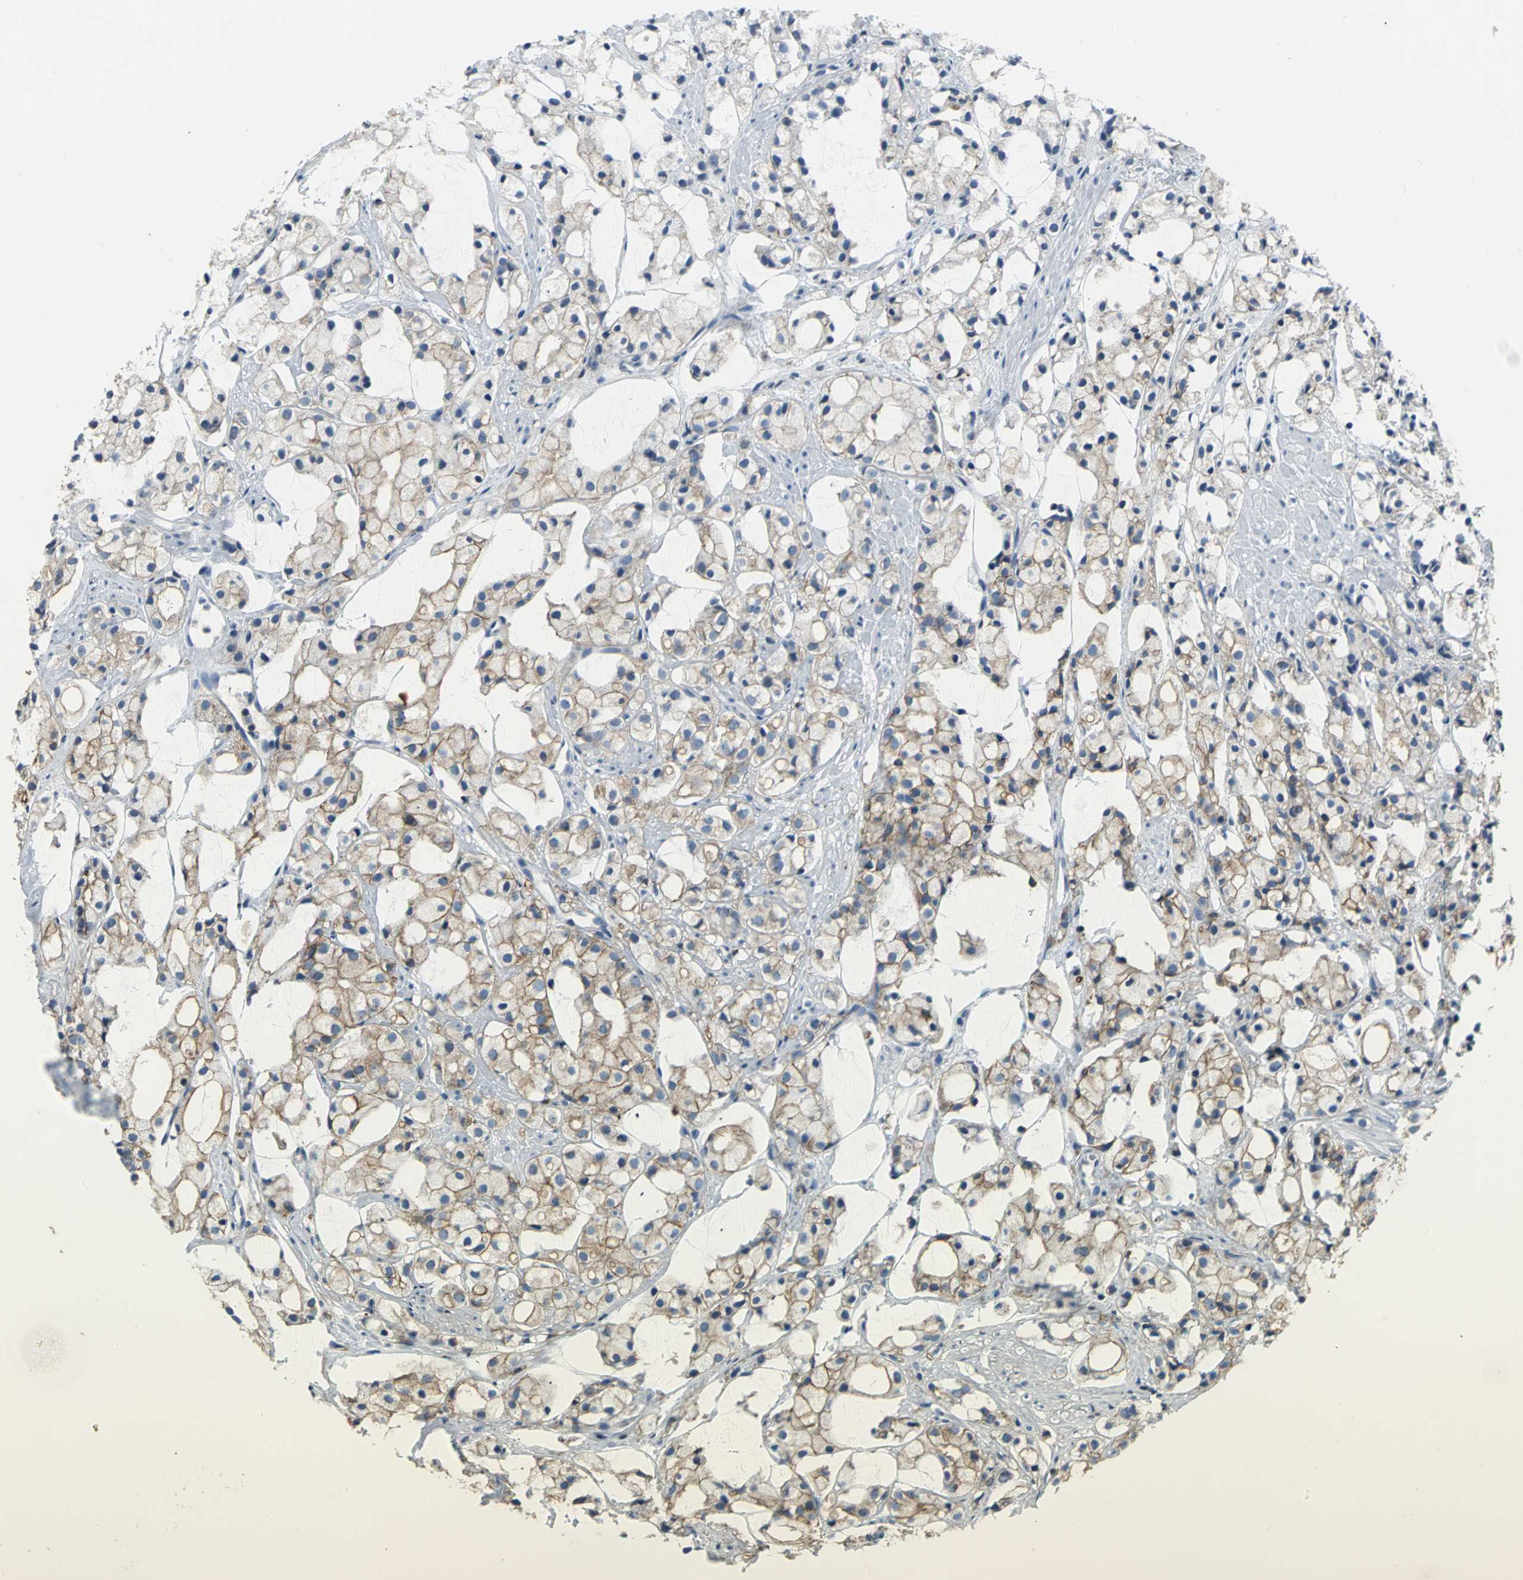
{"staining": {"intensity": "moderate", "quantity": ">75%", "location": "cytoplasmic/membranous"}, "tissue": "prostate cancer", "cell_type": "Tumor cells", "image_type": "cancer", "snomed": [{"axis": "morphology", "description": "Adenocarcinoma, High grade"}, {"axis": "topography", "description": "Prostate"}], "caption": "High-magnification brightfield microscopy of prostate cancer (adenocarcinoma (high-grade)) stained with DAB (brown) and counterstained with hematoxylin (blue). tumor cells exhibit moderate cytoplasmic/membranous expression is appreciated in approximately>75% of cells.", "gene": "IQGAP2", "patient": {"sex": "male", "age": 85}}